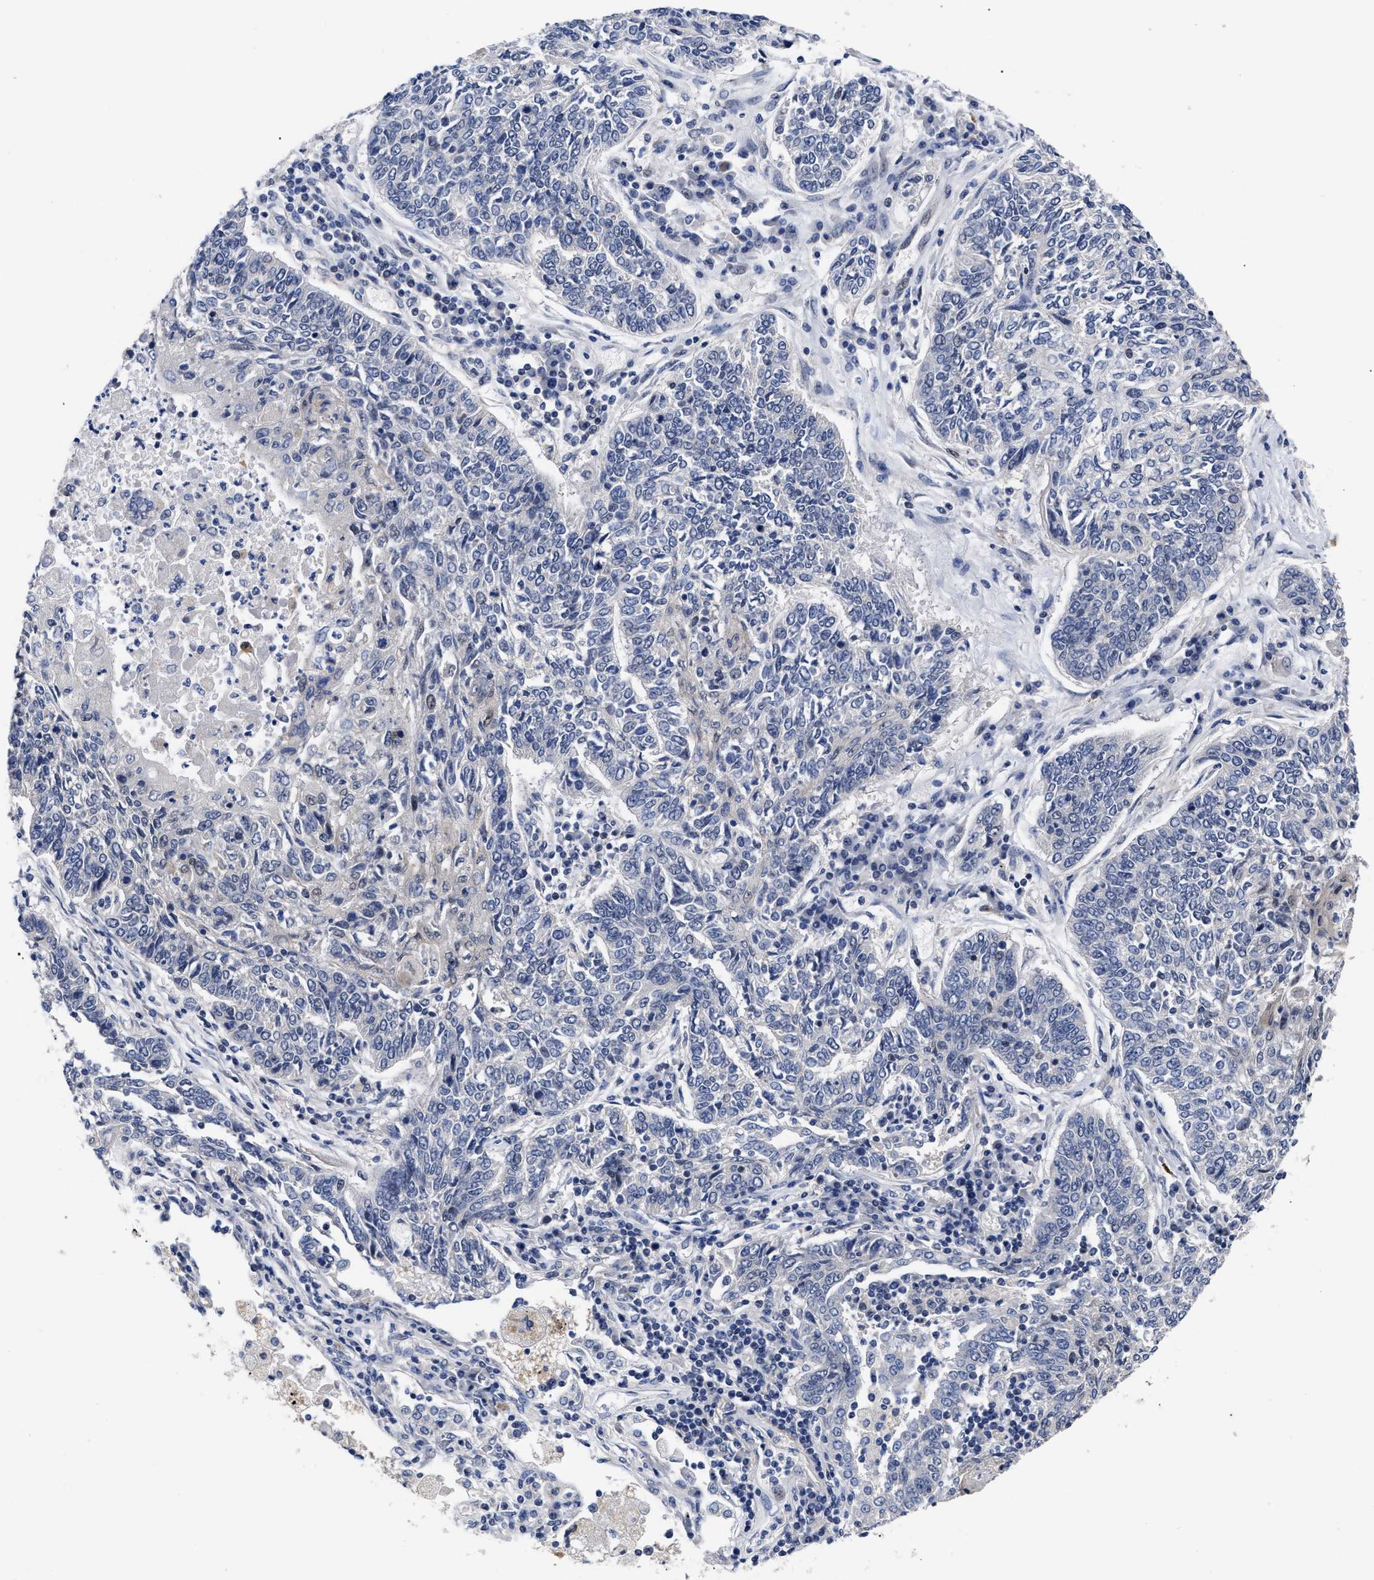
{"staining": {"intensity": "negative", "quantity": "none", "location": "none"}, "tissue": "lung cancer", "cell_type": "Tumor cells", "image_type": "cancer", "snomed": [{"axis": "morphology", "description": "Normal tissue, NOS"}, {"axis": "morphology", "description": "Squamous cell carcinoma, NOS"}, {"axis": "topography", "description": "Cartilage tissue"}, {"axis": "topography", "description": "Bronchus"}, {"axis": "topography", "description": "Lung"}], "caption": "A high-resolution image shows immunohistochemistry staining of lung squamous cell carcinoma, which displays no significant expression in tumor cells. The staining was performed using DAB to visualize the protein expression in brown, while the nuclei were stained in blue with hematoxylin (Magnification: 20x).", "gene": "CCN5", "patient": {"sex": "female", "age": 49}}